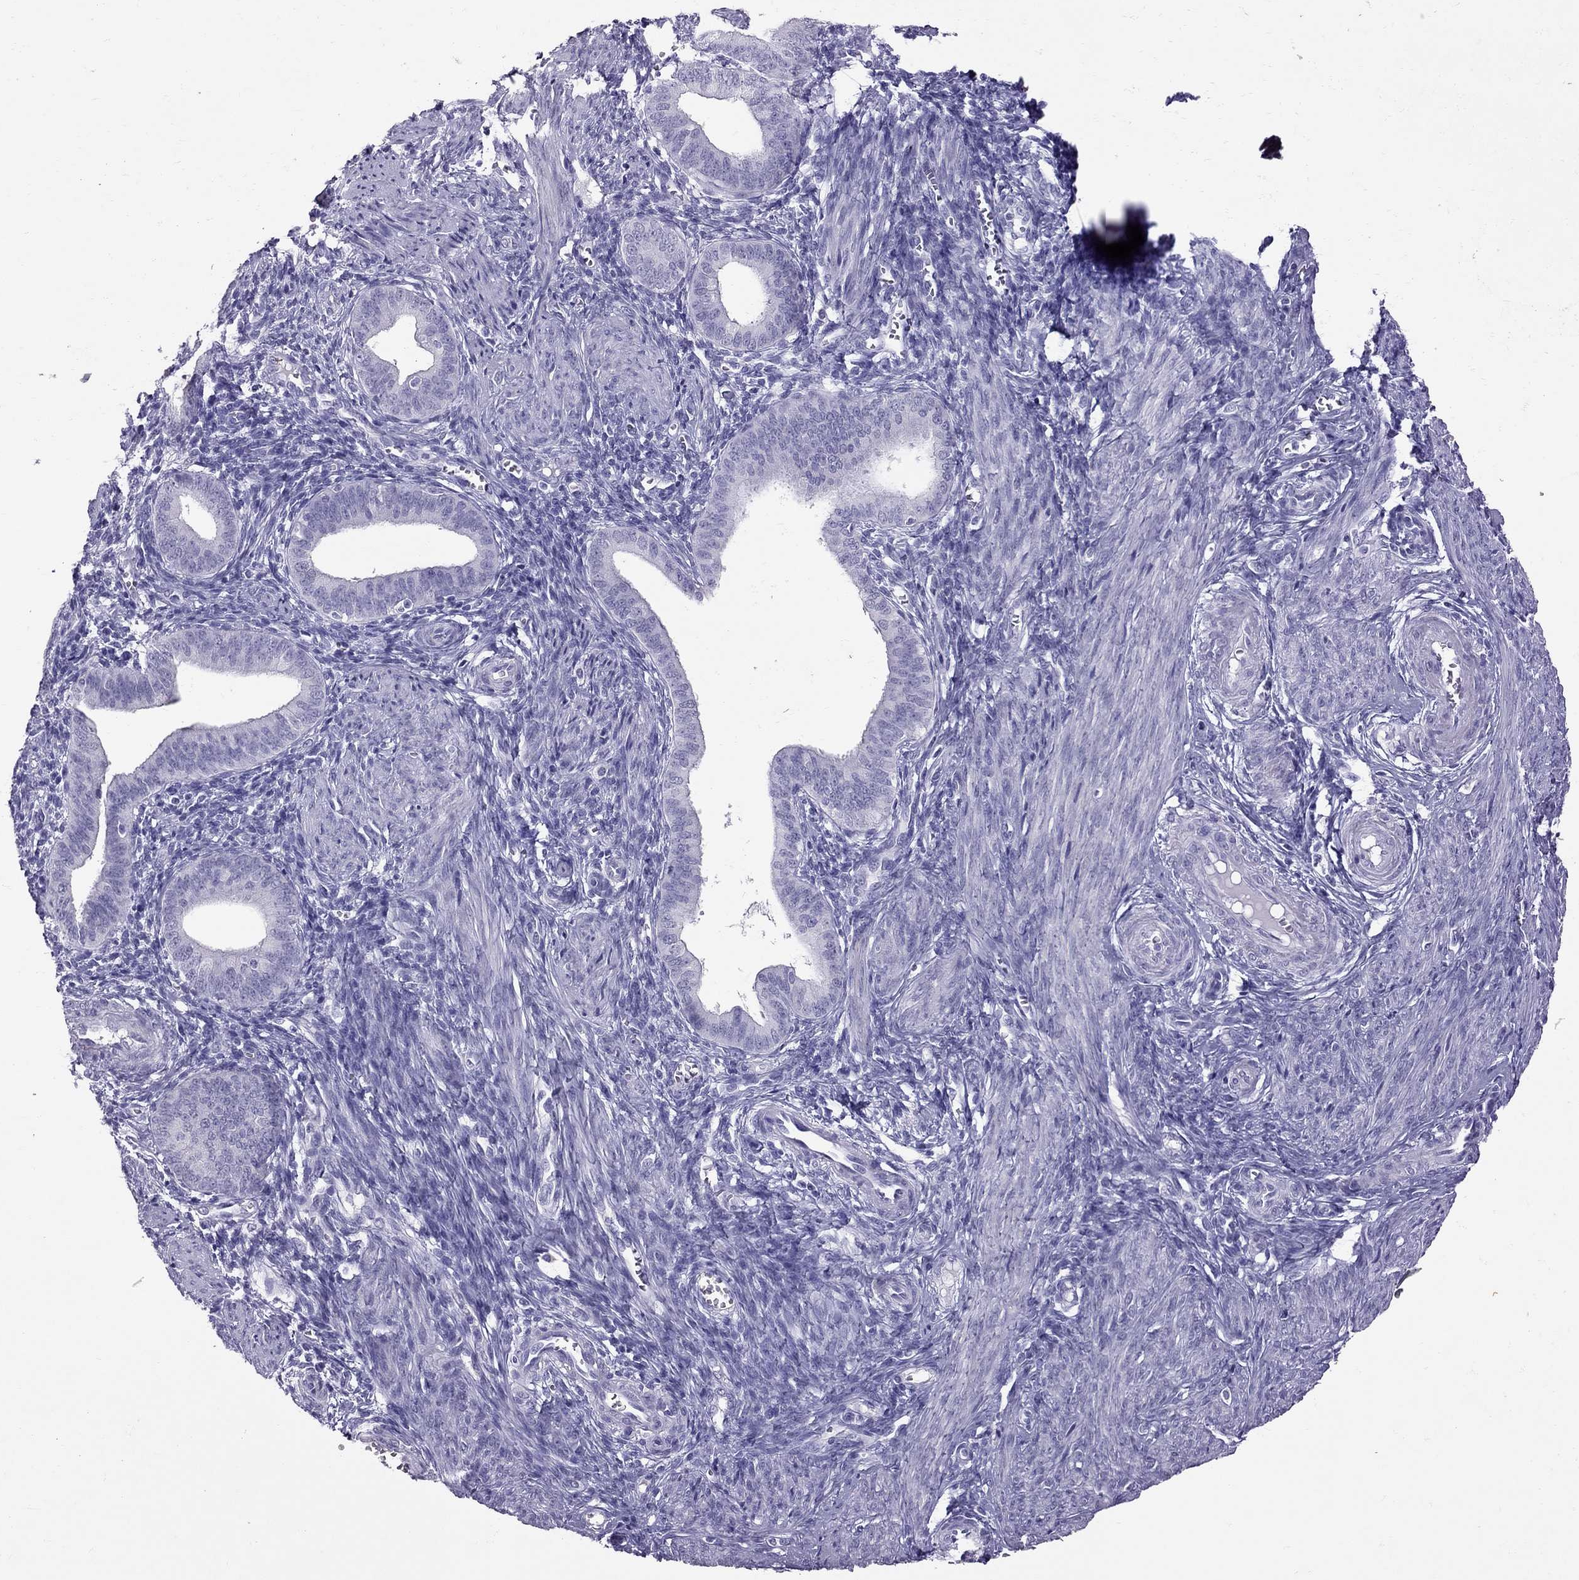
{"staining": {"intensity": "negative", "quantity": "none", "location": "none"}, "tissue": "endometrium", "cell_type": "Cells in endometrial stroma", "image_type": "normal", "snomed": [{"axis": "morphology", "description": "Normal tissue, NOS"}, {"axis": "topography", "description": "Endometrium"}], "caption": "This is an immunohistochemistry photomicrograph of benign endometrium. There is no expression in cells in endometrial stroma.", "gene": "PSMB11", "patient": {"sex": "female", "age": 42}}